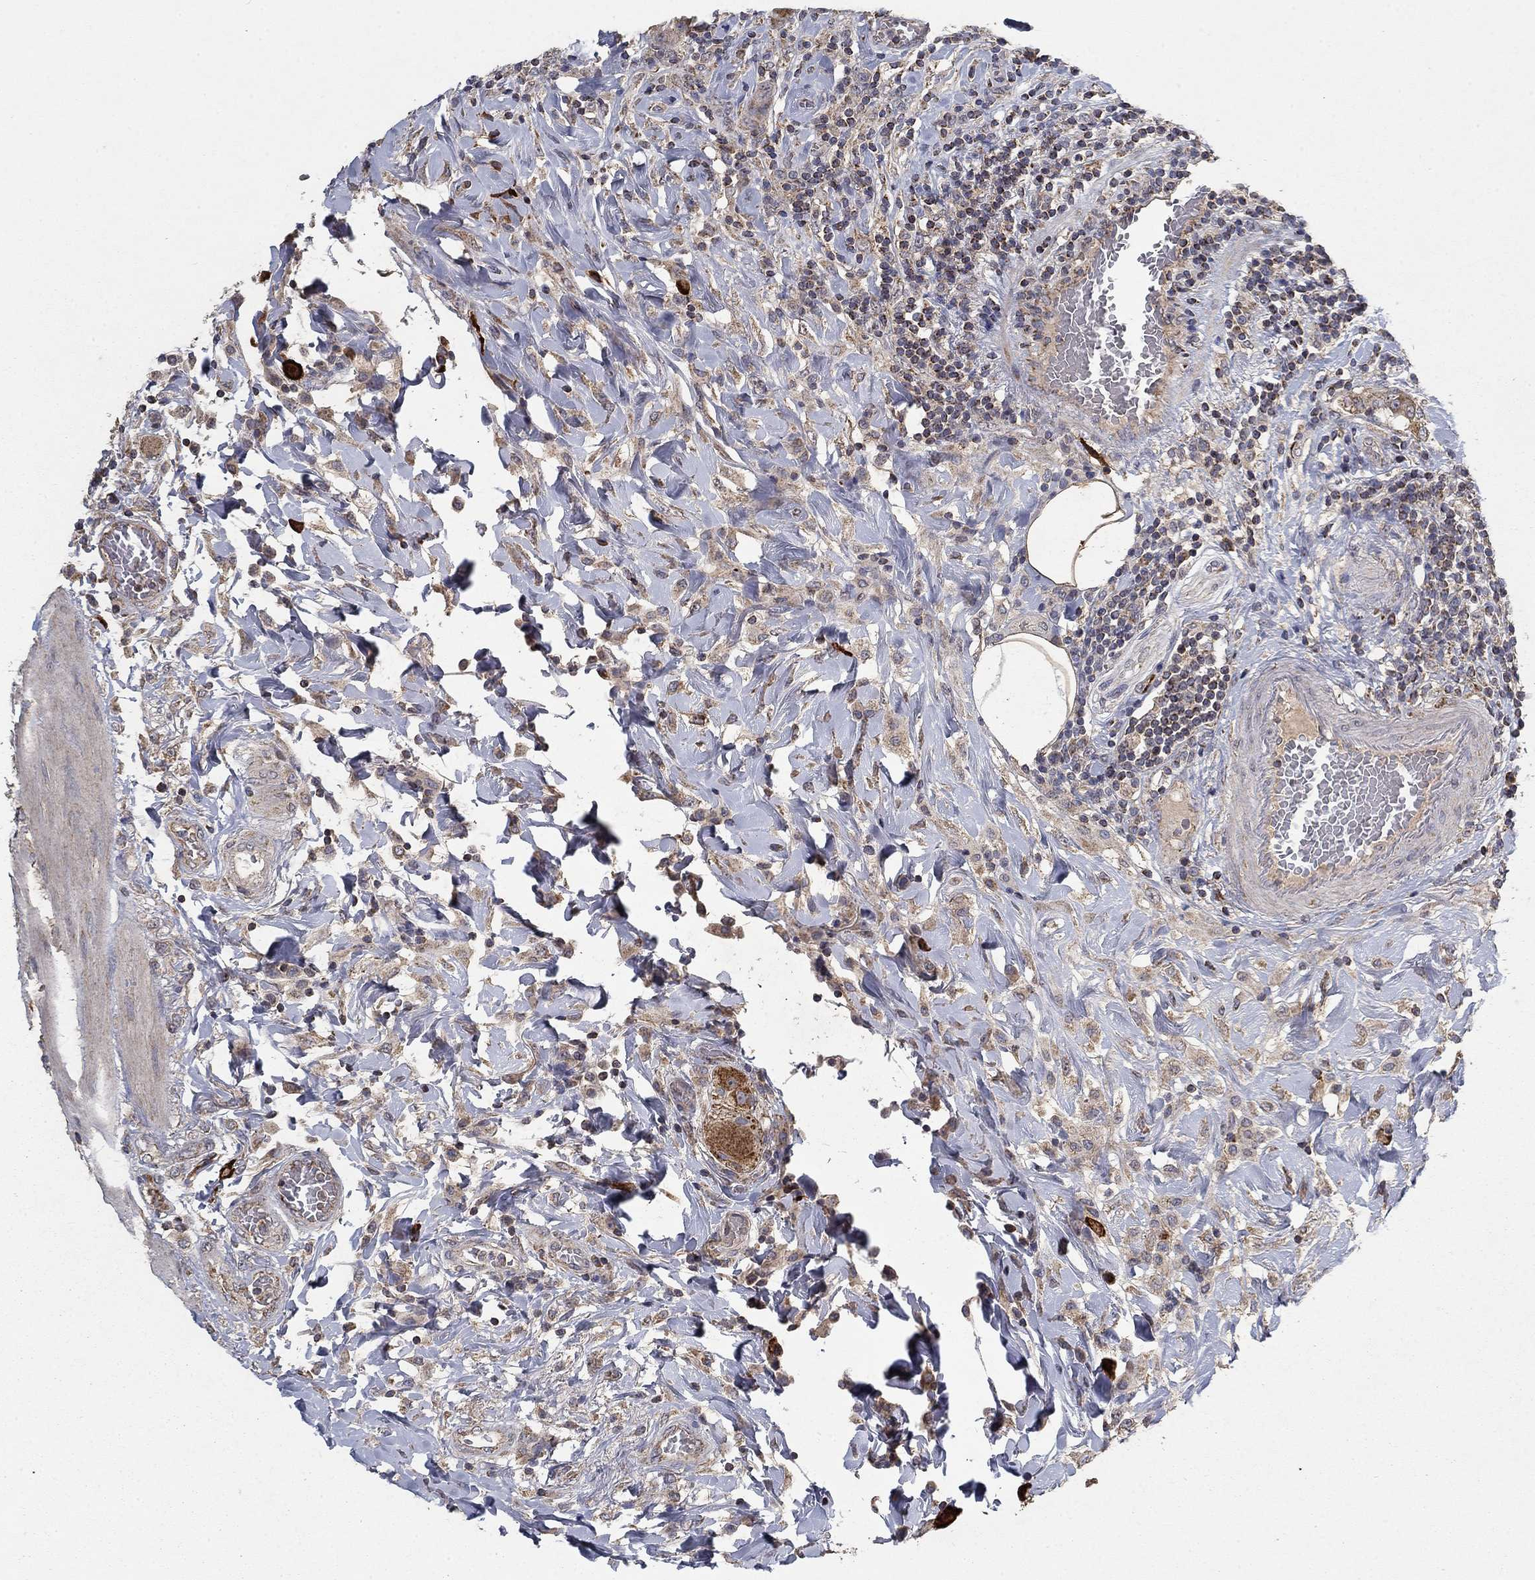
{"staining": {"intensity": "strong", "quantity": "<25%", "location": "cytoplasmic/membranous"}, "tissue": "colorectal cancer", "cell_type": "Tumor cells", "image_type": "cancer", "snomed": [{"axis": "morphology", "description": "Adenocarcinoma, NOS"}, {"axis": "topography", "description": "Colon"}], "caption": "Tumor cells reveal strong cytoplasmic/membranous staining in approximately <25% of cells in colorectal cancer (adenocarcinoma).", "gene": "GPSM1", "patient": {"sex": "female", "age": 69}}